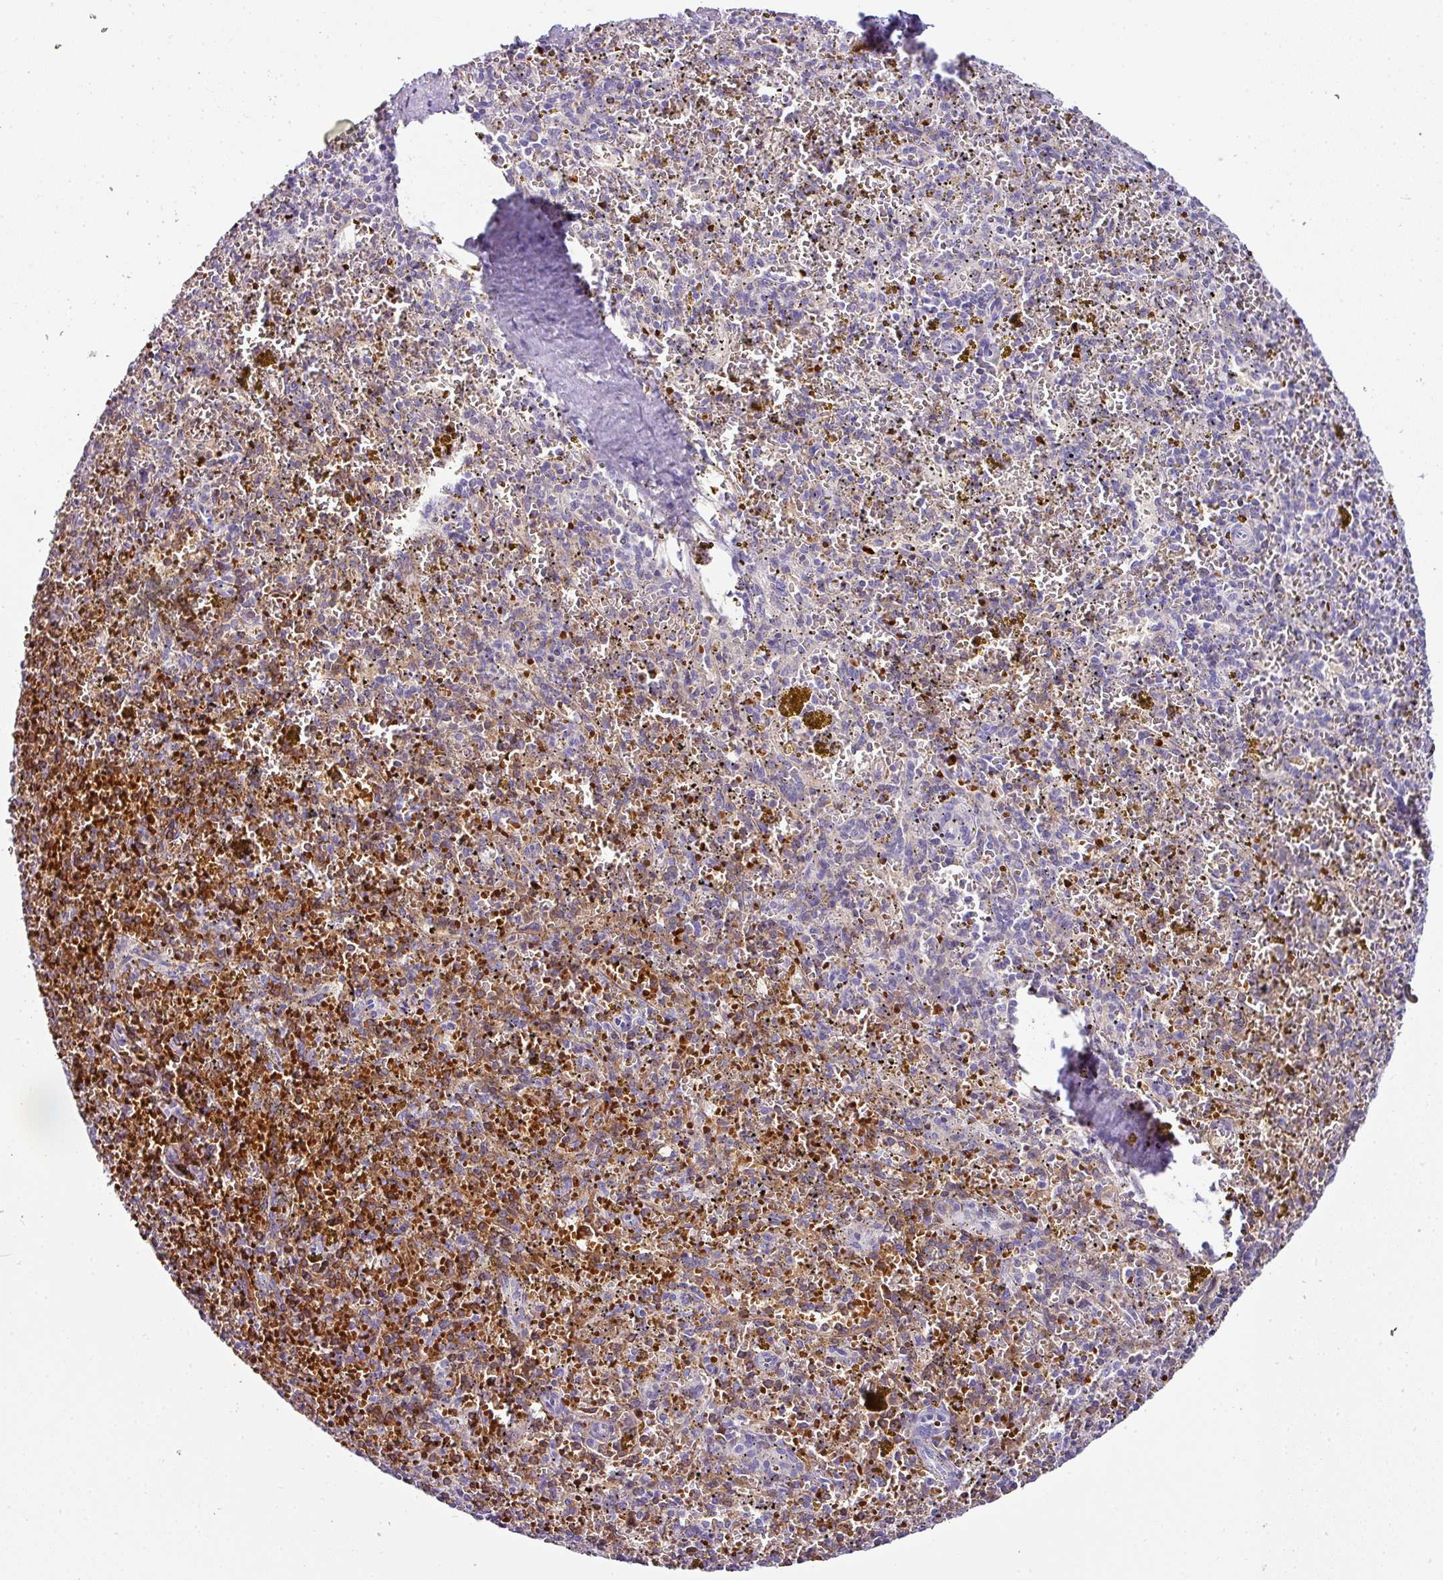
{"staining": {"intensity": "negative", "quantity": "none", "location": "none"}, "tissue": "spleen", "cell_type": "Cells in red pulp", "image_type": "normal", "snomed": [{"axis": "morphology", "description": "Normal tissue, NOS"}, {"axis": "topography", "description": "Spleen"}], "caption": "The micrograph demonstrates no staining of cells in red pulp in benign spleen. (Stains: DAB (3,3'-diaminobenzidine) IHC with hematoxylin counter stain, Microscopy: brightfield microscopy at high magnification).", "gene": "NAPSA", "patient": {"sex": "male", "age": 57}}